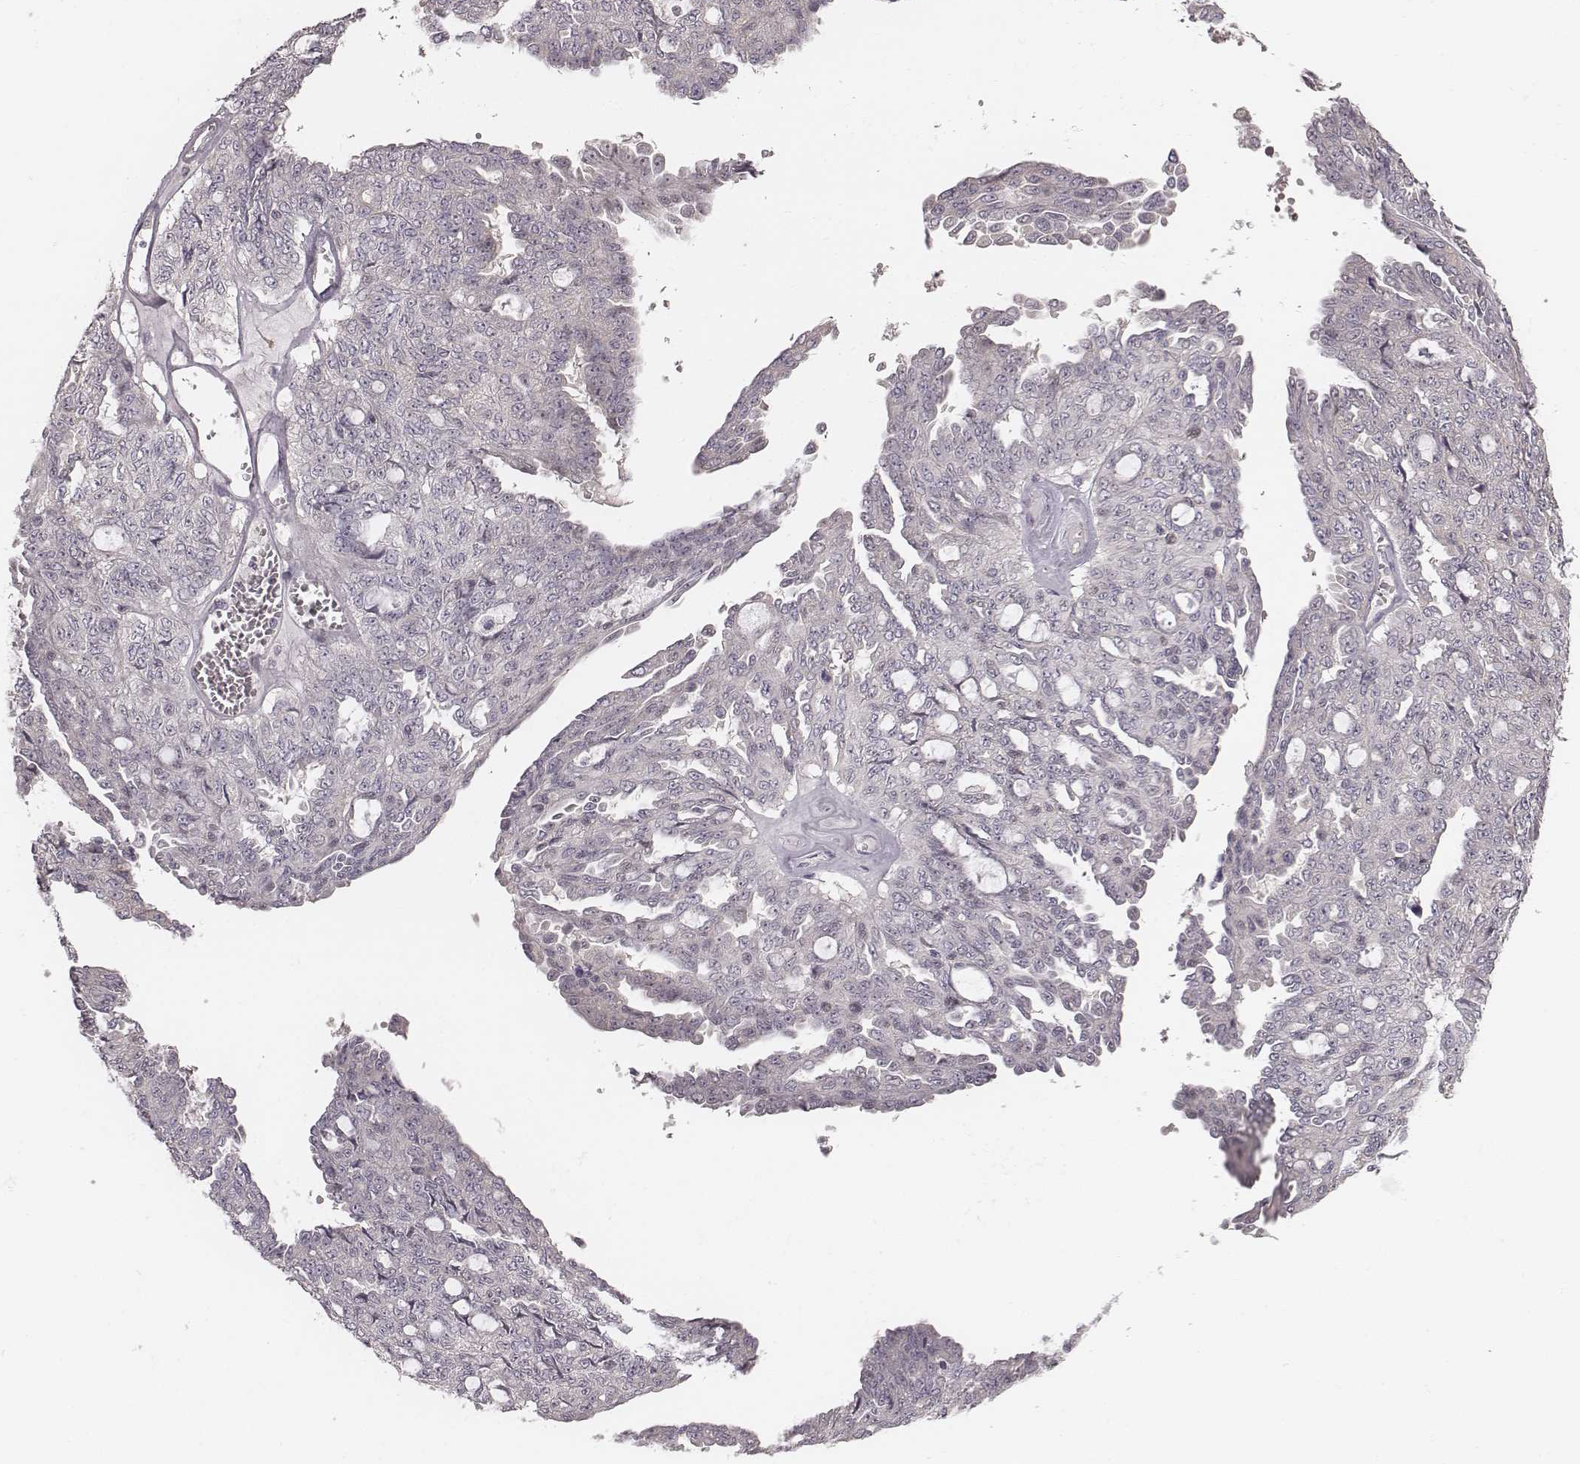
{"staining": {"intensity": "weak", "quantity": "25%-75%", "location": "cytoplasmic/membranous"}, "tissue": "ovarian cancer", "cell_type": "Tumor cells", "image_type": "cancer", "snomed": [{"axis": "morphology", "description": "Cystadenocarcinoma, serous, NOS"}, {"axis": "topography", "description": "Ovary"}], "caption": "Weak cytoplasmic/membranous staining is present in approximately 25%-75% of tumor cells in ovarian serous cystadenocarcinoma.", "gene": "TDRD5", "patient": {"sex": "female", "age": 71}}